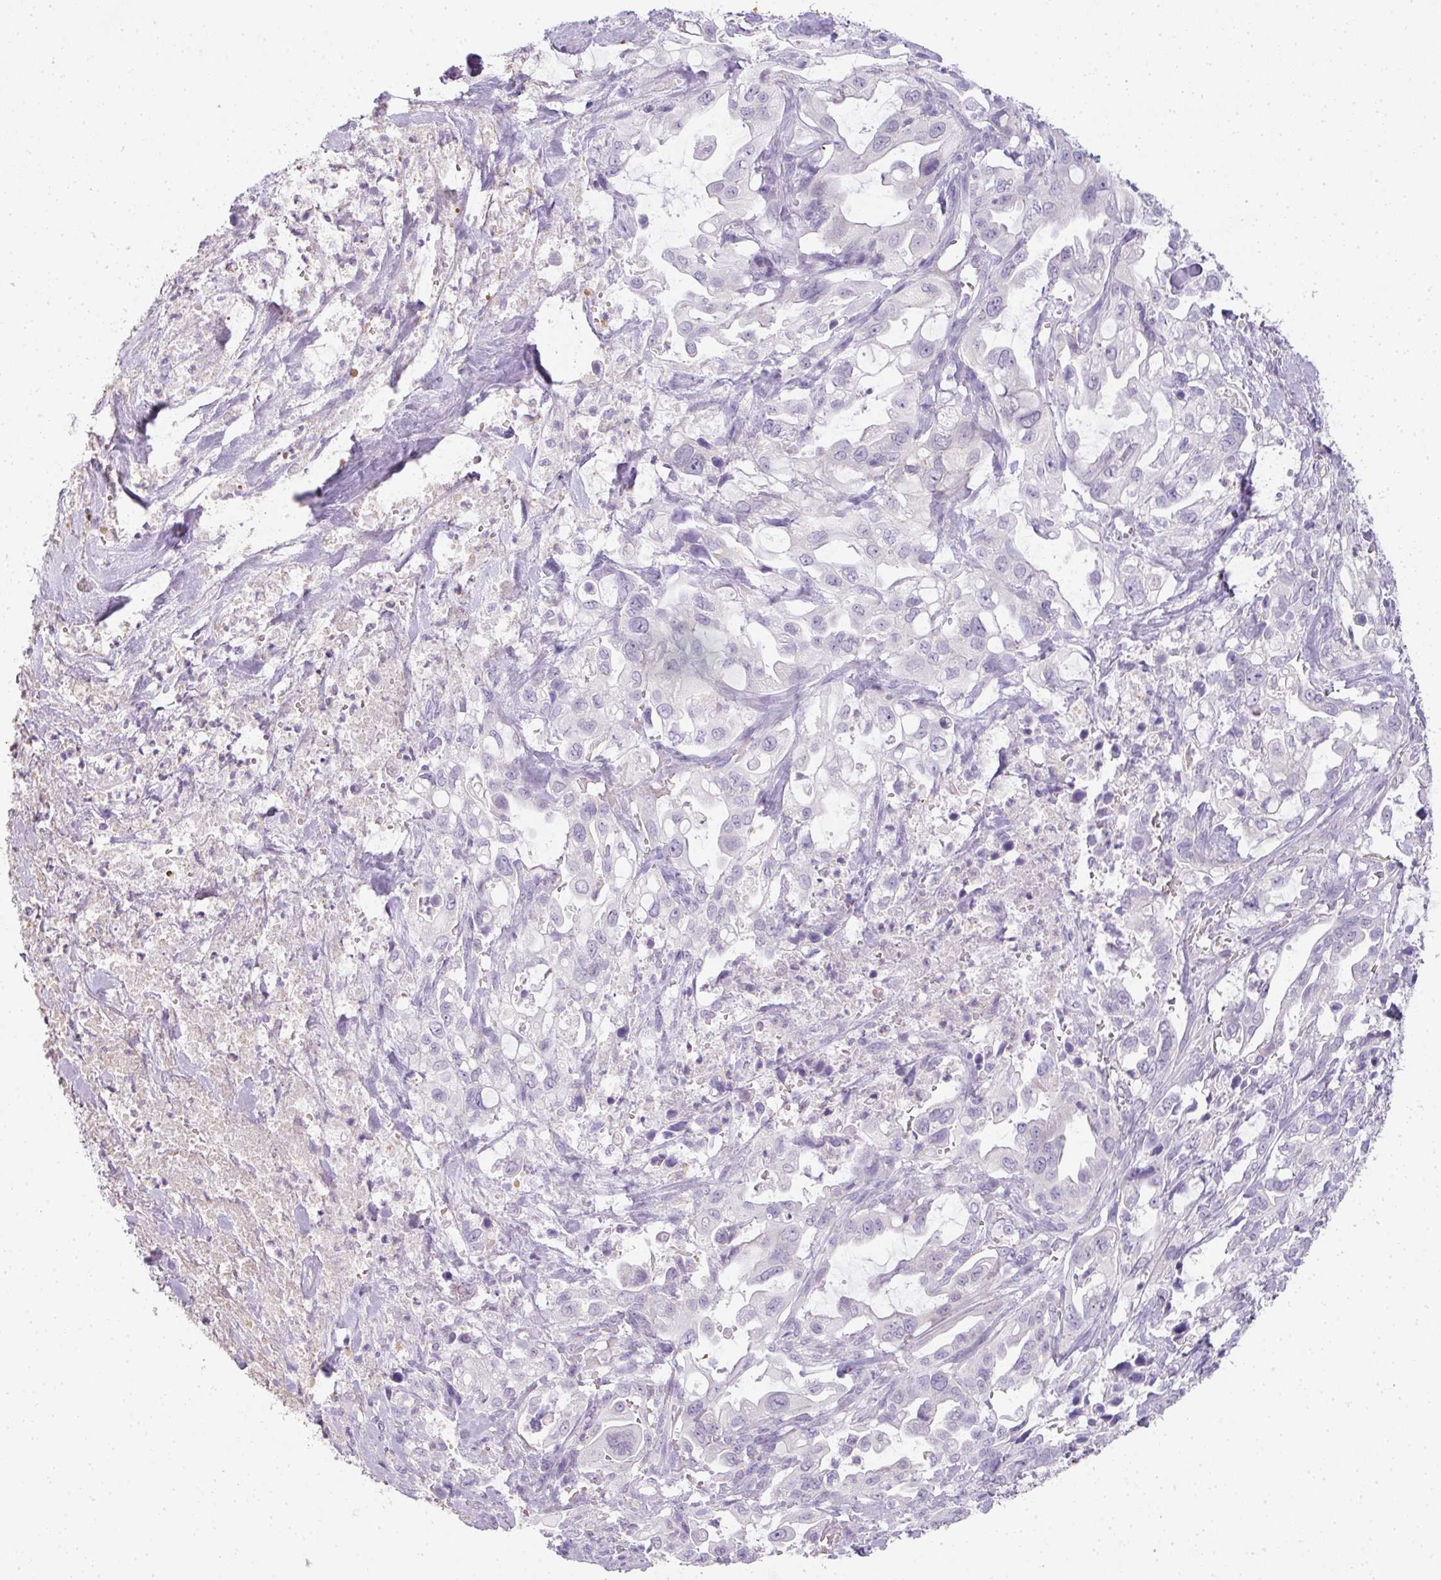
{"staining": {"intensity": "negative", "quantity": "none", "location": "none"}, "tissue": "pancreatic cancer", "cell_type": "Tumor cells", "image_type": "cancer", "snomed": [{"axis": "morphology", "description": "Adenocarcinoma, NOS"}, {"axis": "topography", "description": "Pancreas"}], "caption": "The IHC photomicrograph has no significant positivity in tumor cells of pancreatic cancer (adenocarcinoma) tissue.", "gene": "RBMY1F", "patient": {"sex": "female", "age": 61}}